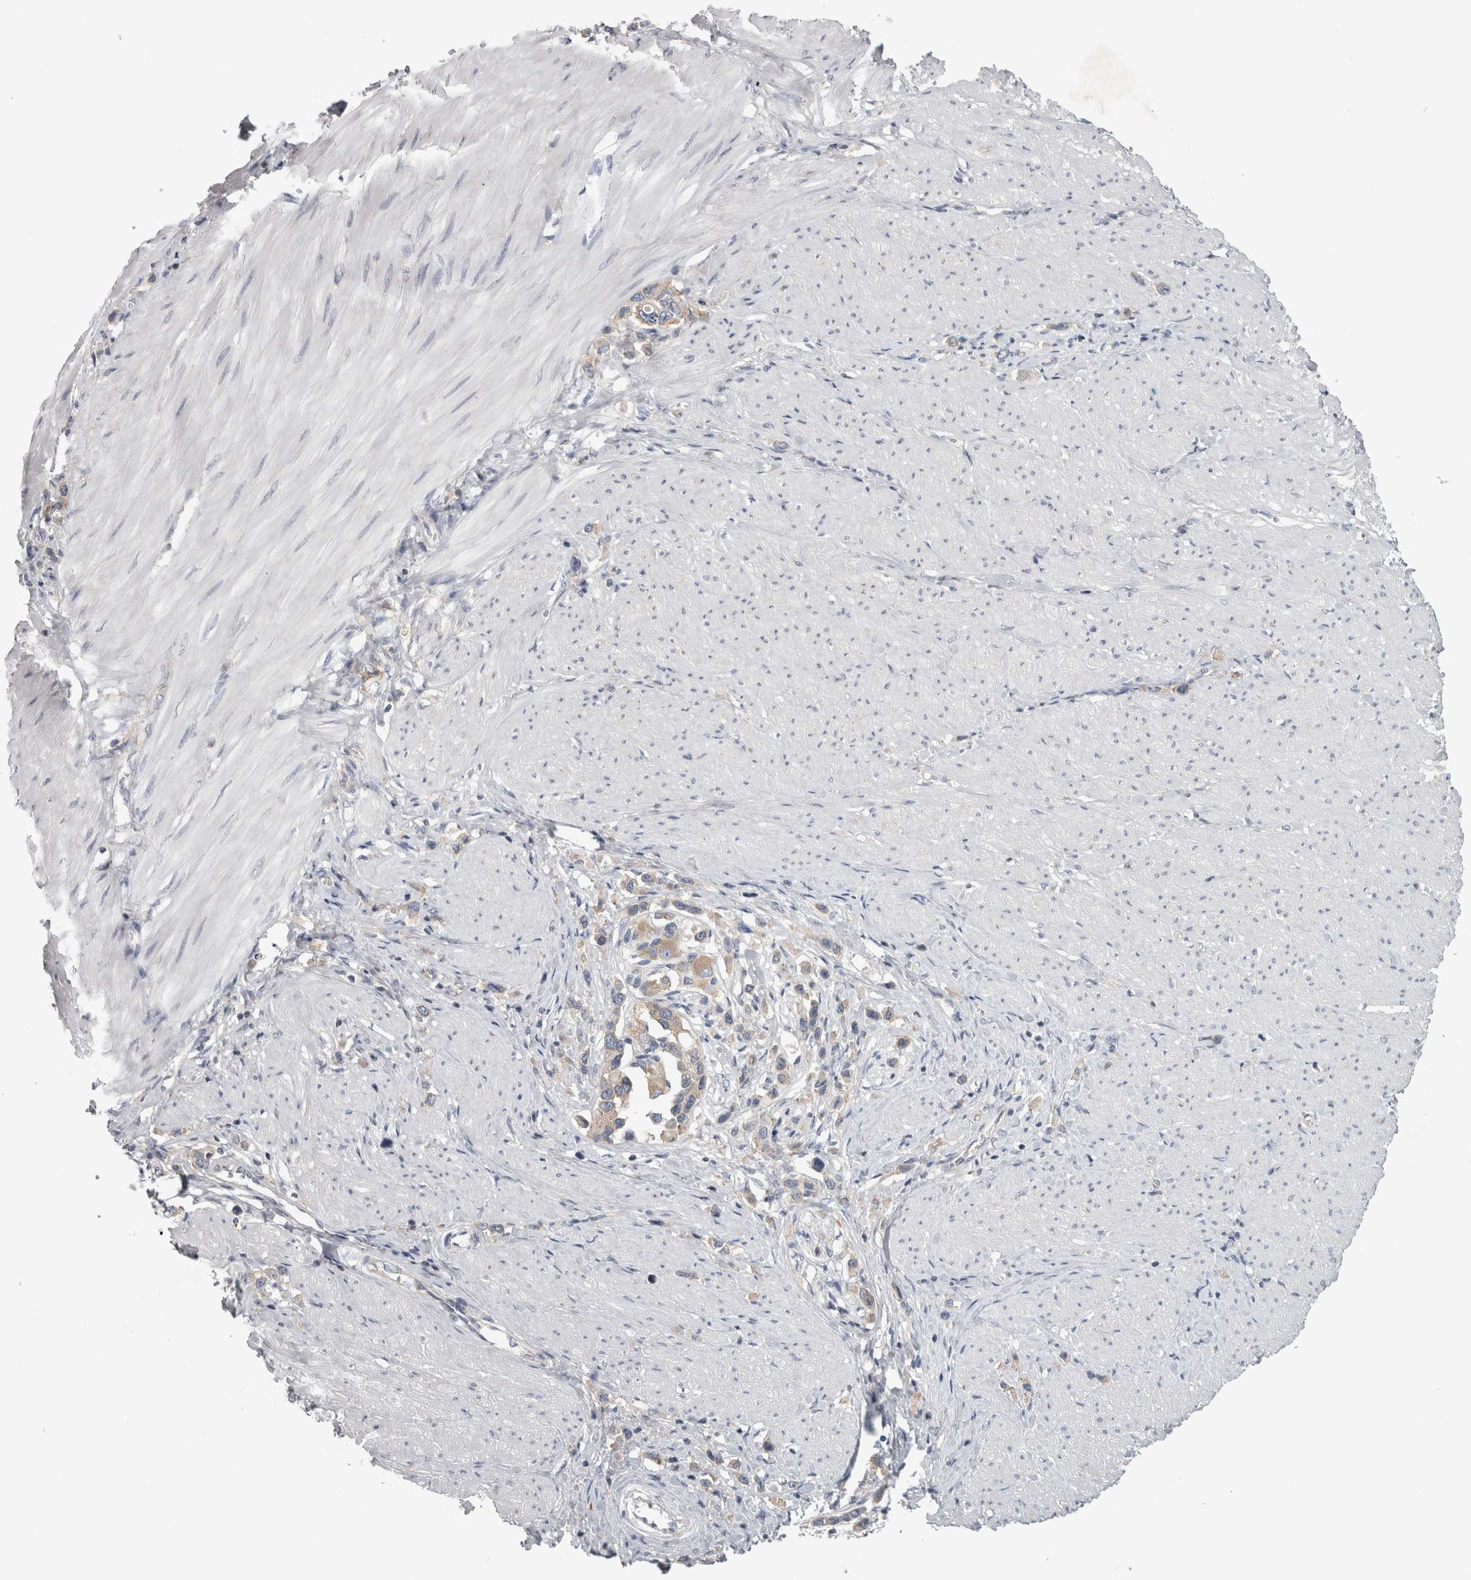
{"staining": {"intensity": "weak", "quantity": "25%-75%", "location": "cytoplasmic/membranous"}, "tissue": "stomach cancer", "cell_type": "Tumor cells", "image_type": "cancer", "snomed": [{"axis": "morphology", "description": "Adenocarcinoma, NOS"}, {"axis": "topography", "description": "Stomach"}], "caption": "Approximately 25%-75% of tumor cells in human stomach cancer (adenocarcinoma) demonstrate weak cytoplasmic/membranous protein positivity as visualized by brown immunohistochemical staining.", "gene": "PRRC2C", "patient": {"sex": "female", "age": 65}}